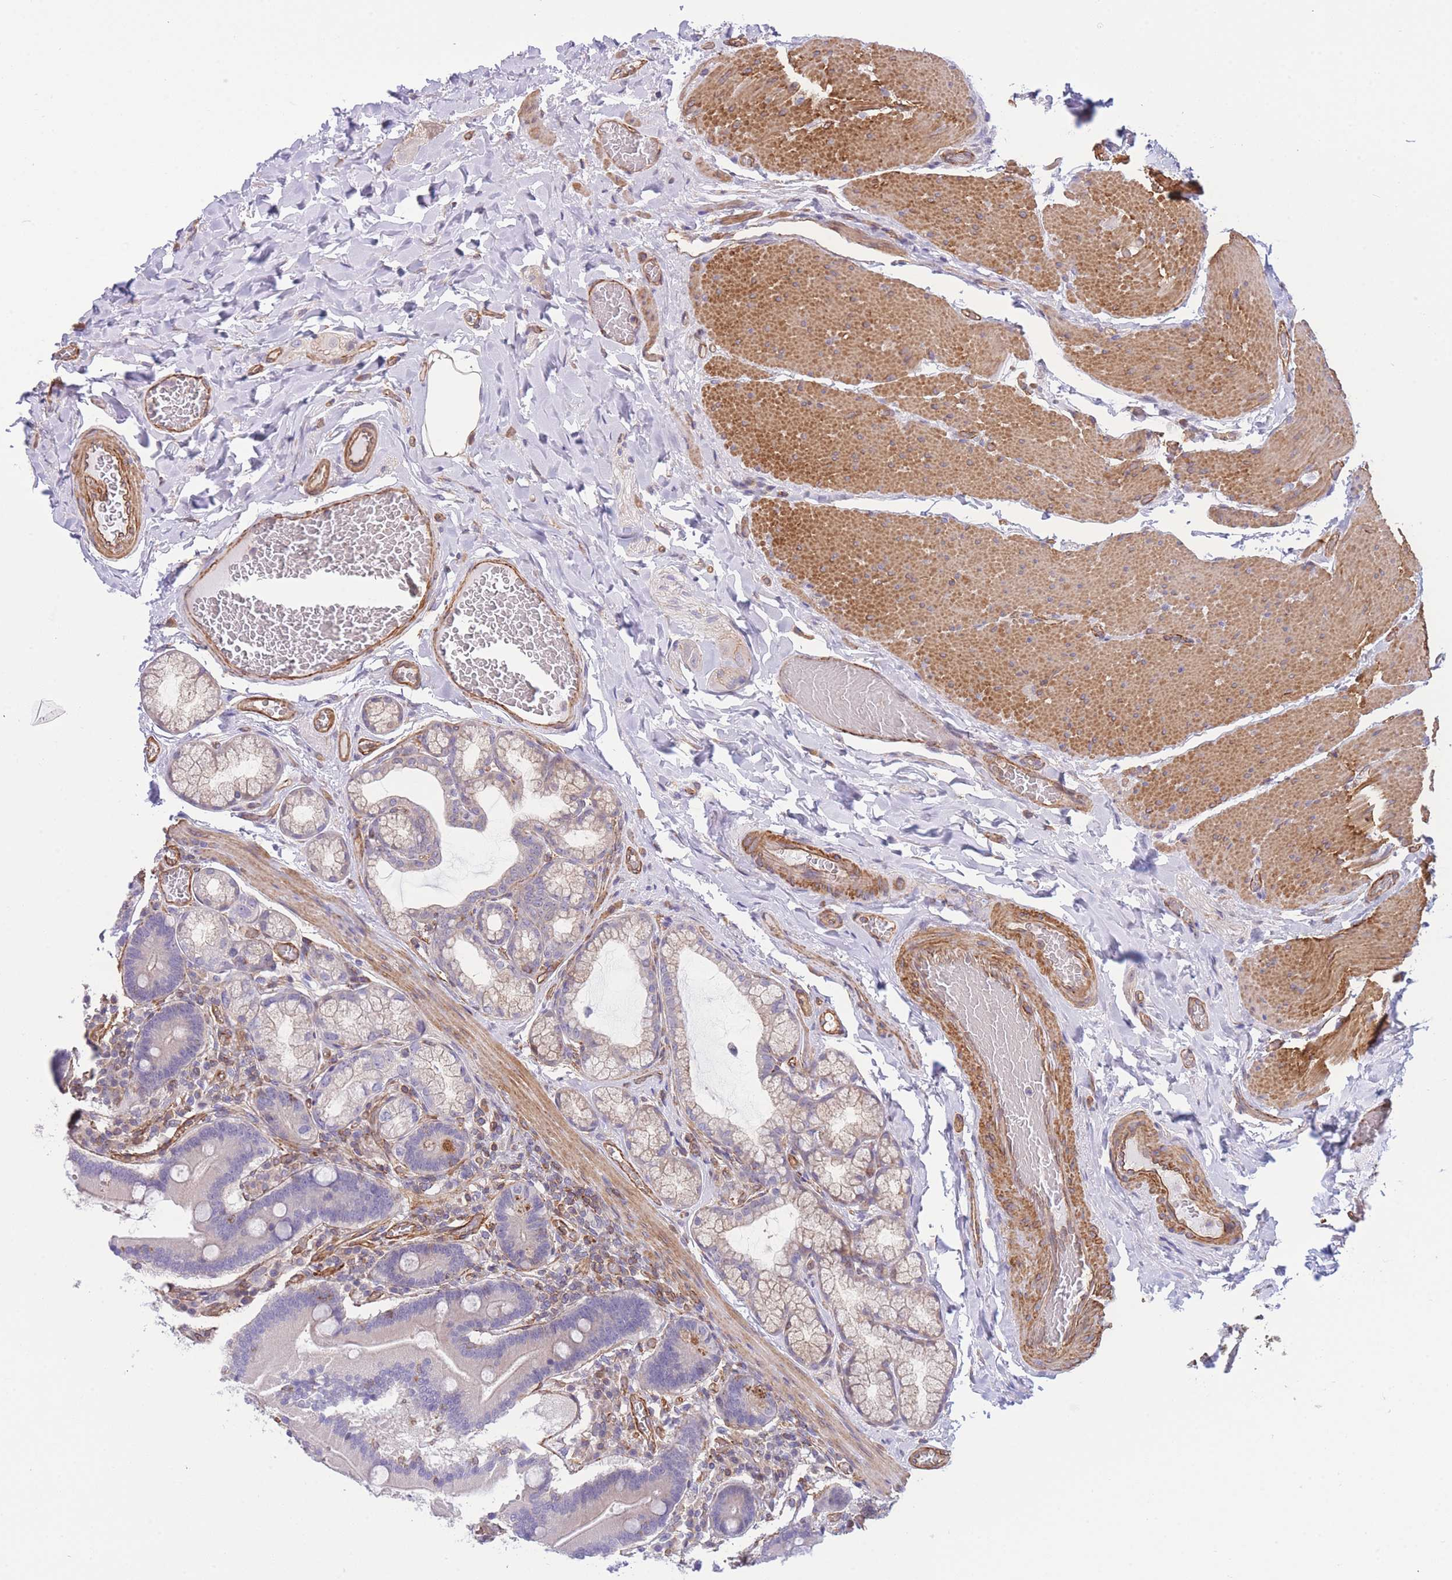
{"staining": {"intensity": "strong", "quantity": "<25%", "location": "cytoplasmic/membranous"}, "tissue": "duodenum", "cell_type": "Glandular cells", "image_type": "normal", "snomed": [{"axis": "morphology", "description": "Normal tissue, NOS"}, {"axis": "topography", "description": "Duodenum"}], "caption": "High-magnification brightfield microscopy of benign duodenum stained with DAB (3,3'-diaminobenzidine) (brown) and counterstained with hematoxylin (blue). glandular cells exhibit strong cytoplasmic/membranous staining is present in approximately<25% of cells.", "gene": "CDC25B", "patient": {"sex": "female", "age": 62}}